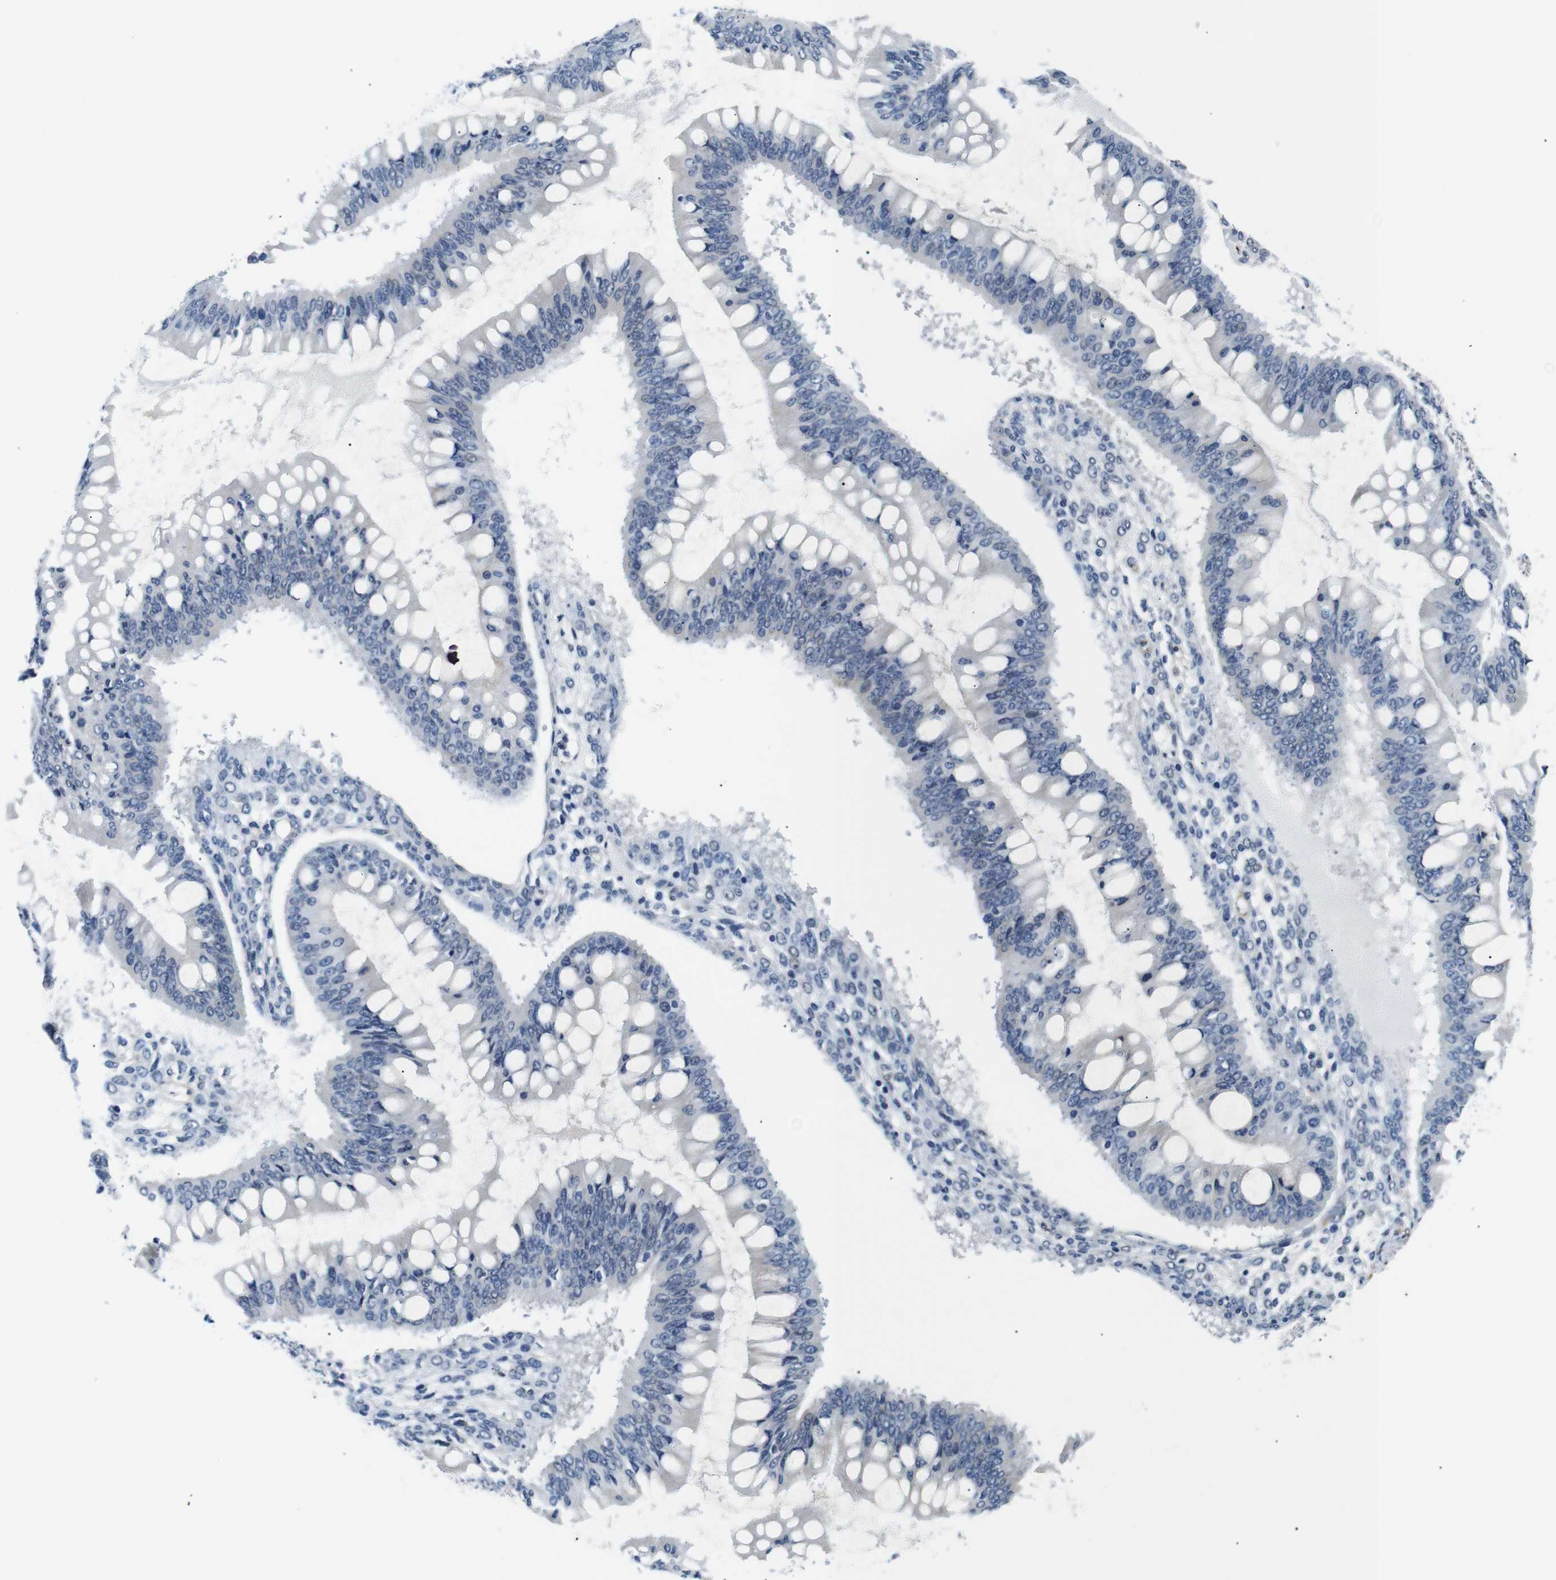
{"staining": {"intensity": "negative", "quantity": "none", "location": "none"}, "tissue": "ovarian cancer", "cell_type": "Tumor cells", "image_type": "cancer", "snomed": [{"axis": "morphology", "description": "Cystadenocarcinoma, mucinous, NOS"}, {"axis": "topography", "description": "Ovary"}], "caption": "Immunohistochemistry (IHC) image of human mucinous cystadenocarcinoma (ovarian) stained for a protein (brown), which demonstrates no positivity in tumor cells.", "gene": "TAFA1", "patient": {"sex": "female", "age": 73}}